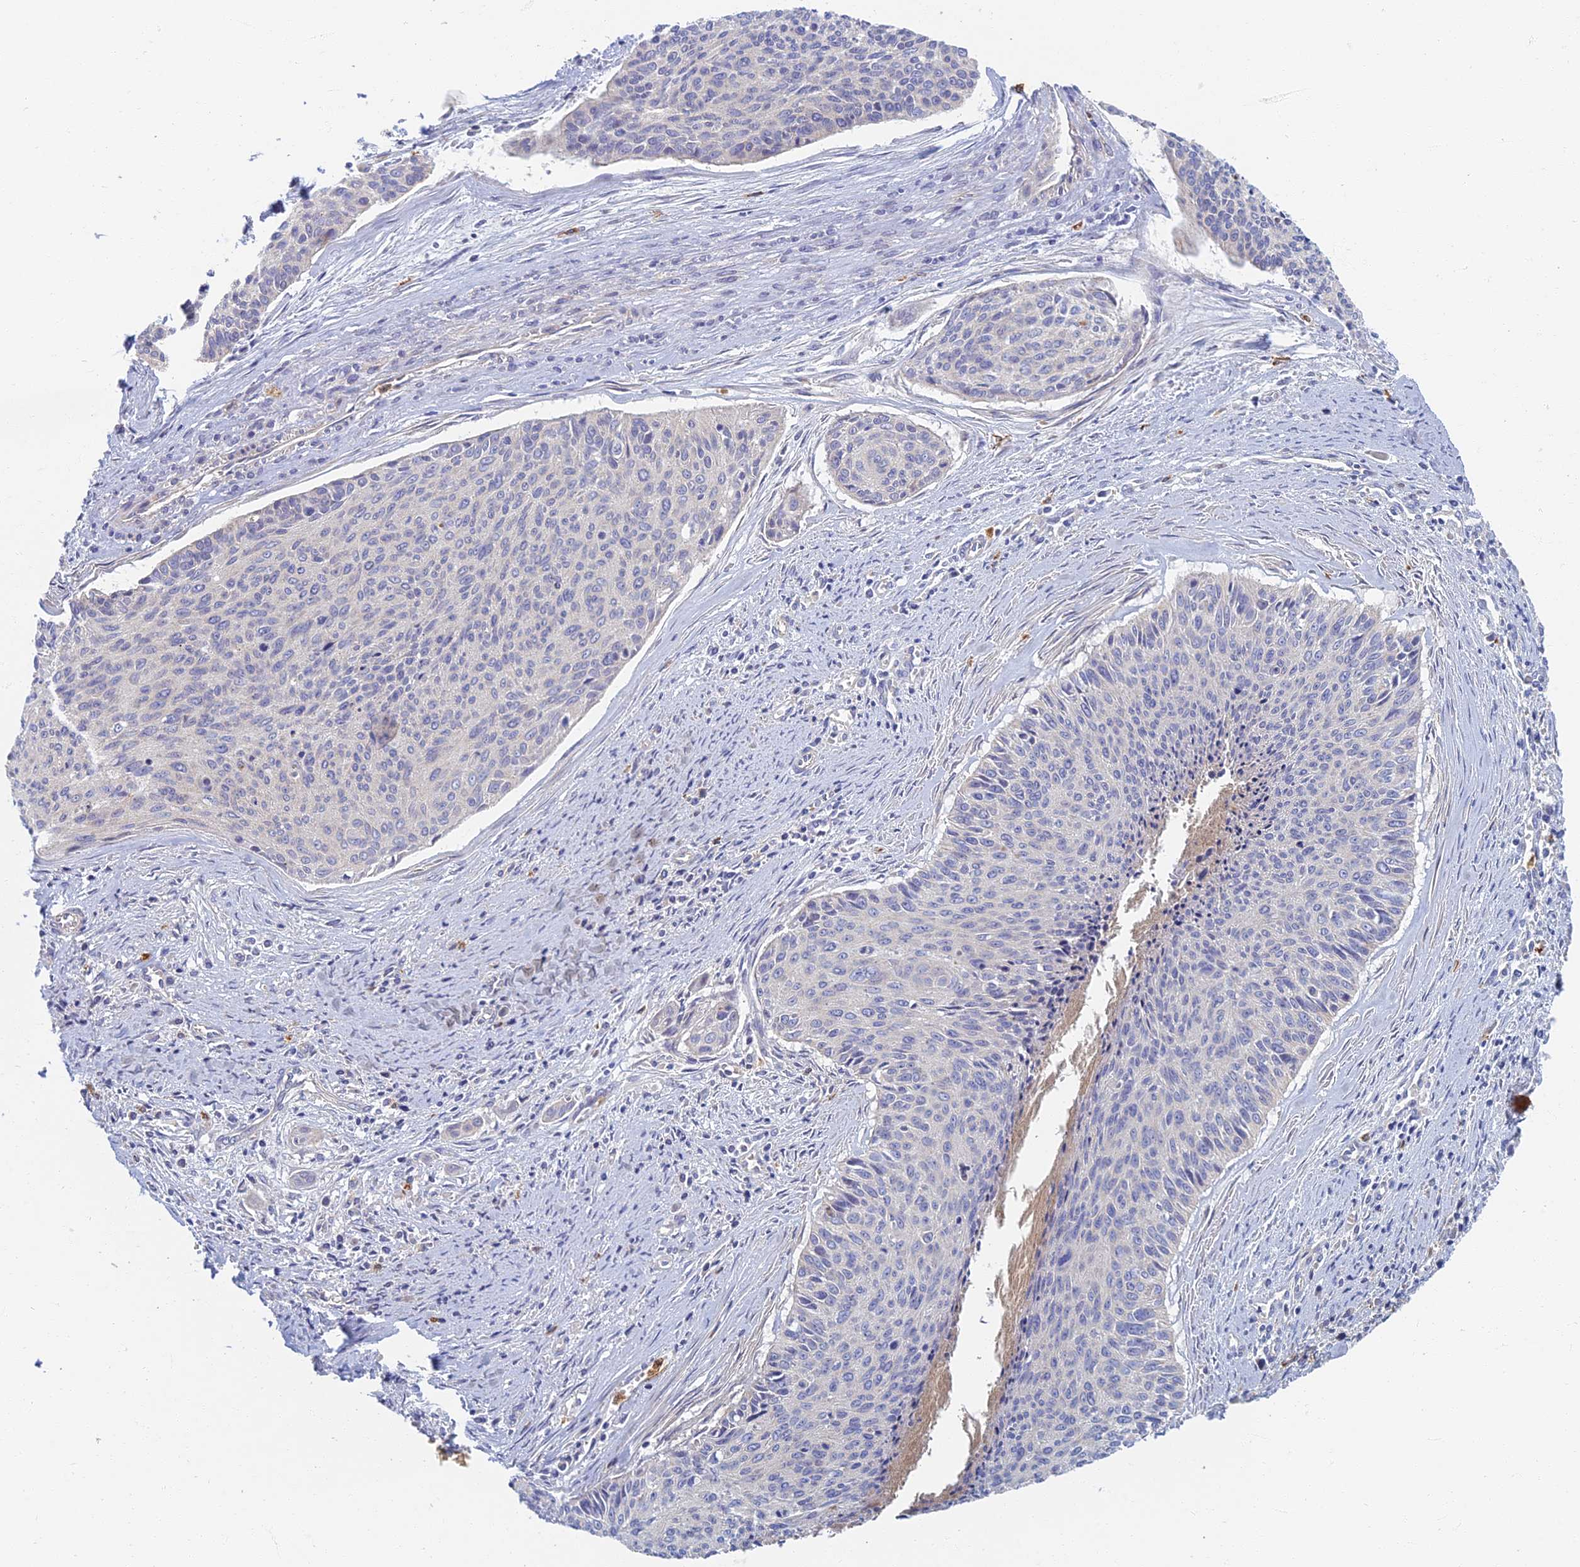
{"staining": {"intensity": "negative", "quantity": "none", "location": "none"}, "tissue": "cervical cancer", "cell_type": "Tumor cells", "image_type": "cancer", "snomed": [{"axis": "morphology", "description": "Squamous cell carcinoma, NOS"}, {"axis": "topography", "description": "Cervix"}], "caption": "Immunohistochemical staining of human cervical cancer exhibits no significant expression in tumor cells.", "gene": "SOGA1", "patient": {"sex": "female", "age": 55}}